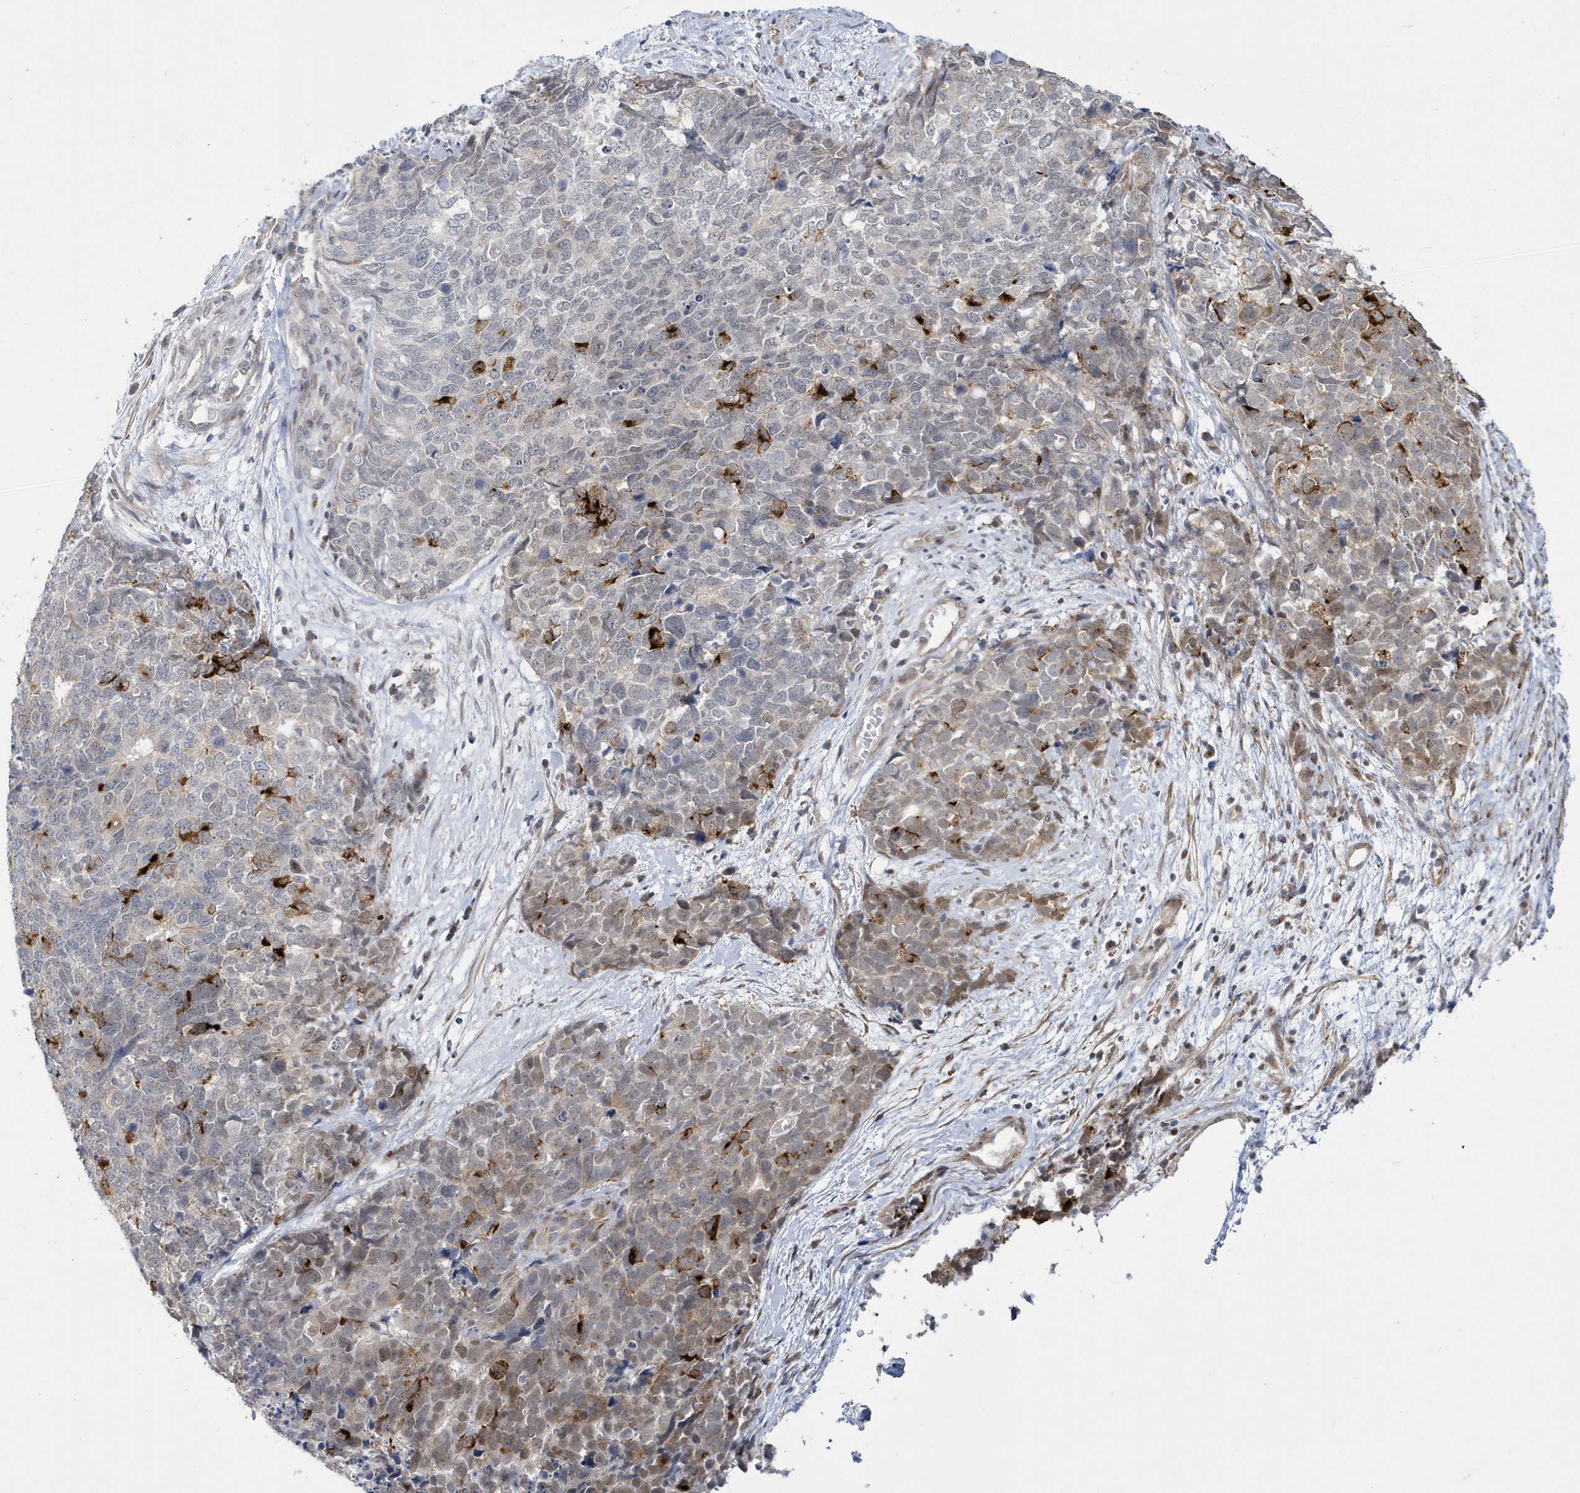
{"staining": {"intensity": "strong", "quantity": "<25%", "location": "cytoplasmic/membranous,nuclear"}, "tissue": "cervical cancer", "cell_type": "Tumor cells", "image_type": "cancer", "snomed": [{"axis": "morphology", "description": "Squamous cell carcinoma, NOS"}, {"axis": "topography", "description": "Cervix"}], "caption": "A high-resolution photomicrograph shows IHC staining of cervical cancer (squamous cell carcinoma), which shows strong cytoplasmic/membranous and nuclear staining in about <25% of tumor cells. Immunohistochemistry stains the protein of interest in brown and the nuclei are stained blue.", "gene": "ZNF654", "patient": {"sex": "female", "age": 63}}